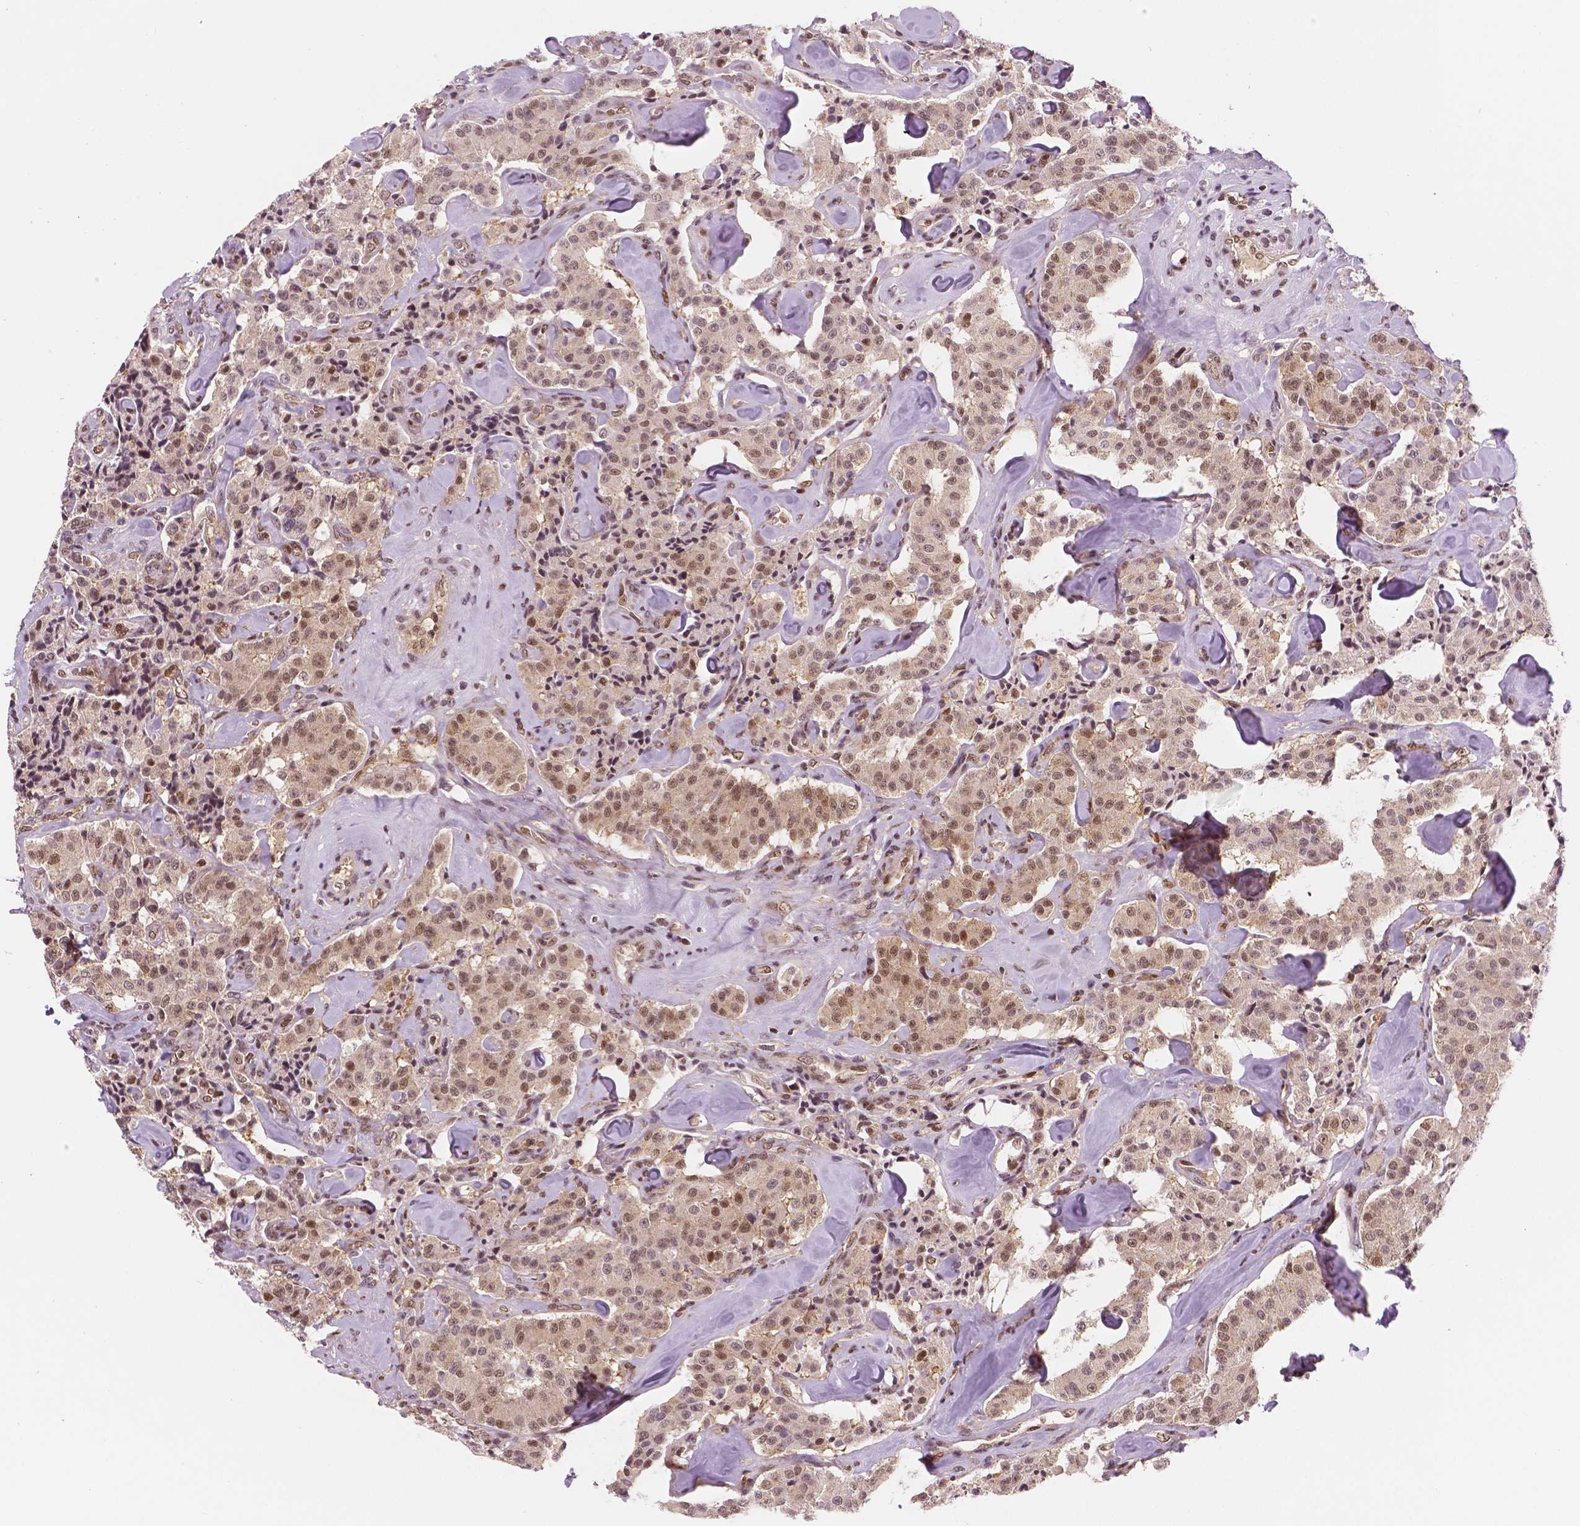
{"staining": {"intensity": "moderate", "quantity": ">75%", "location": "cytoplasmic/membranous,nuclear"}, "tissue": "carcinoid", "cell_type": "Tumor cells", "image_type": "cancer", "snomed": [{"axis": "morphology", "description": "Carcinoid, malignant, NOS"}, {"axis": "topography", "description": "Pancreas"}], "caption": "Carcinoid (malignant) stained with a brown dye shows moderate cytoplasmic/membranous and nuclear positive staining in about >75% of tumor cells.", "gene": "STAT3", "patient": {"sex": "male", "age": 41}}